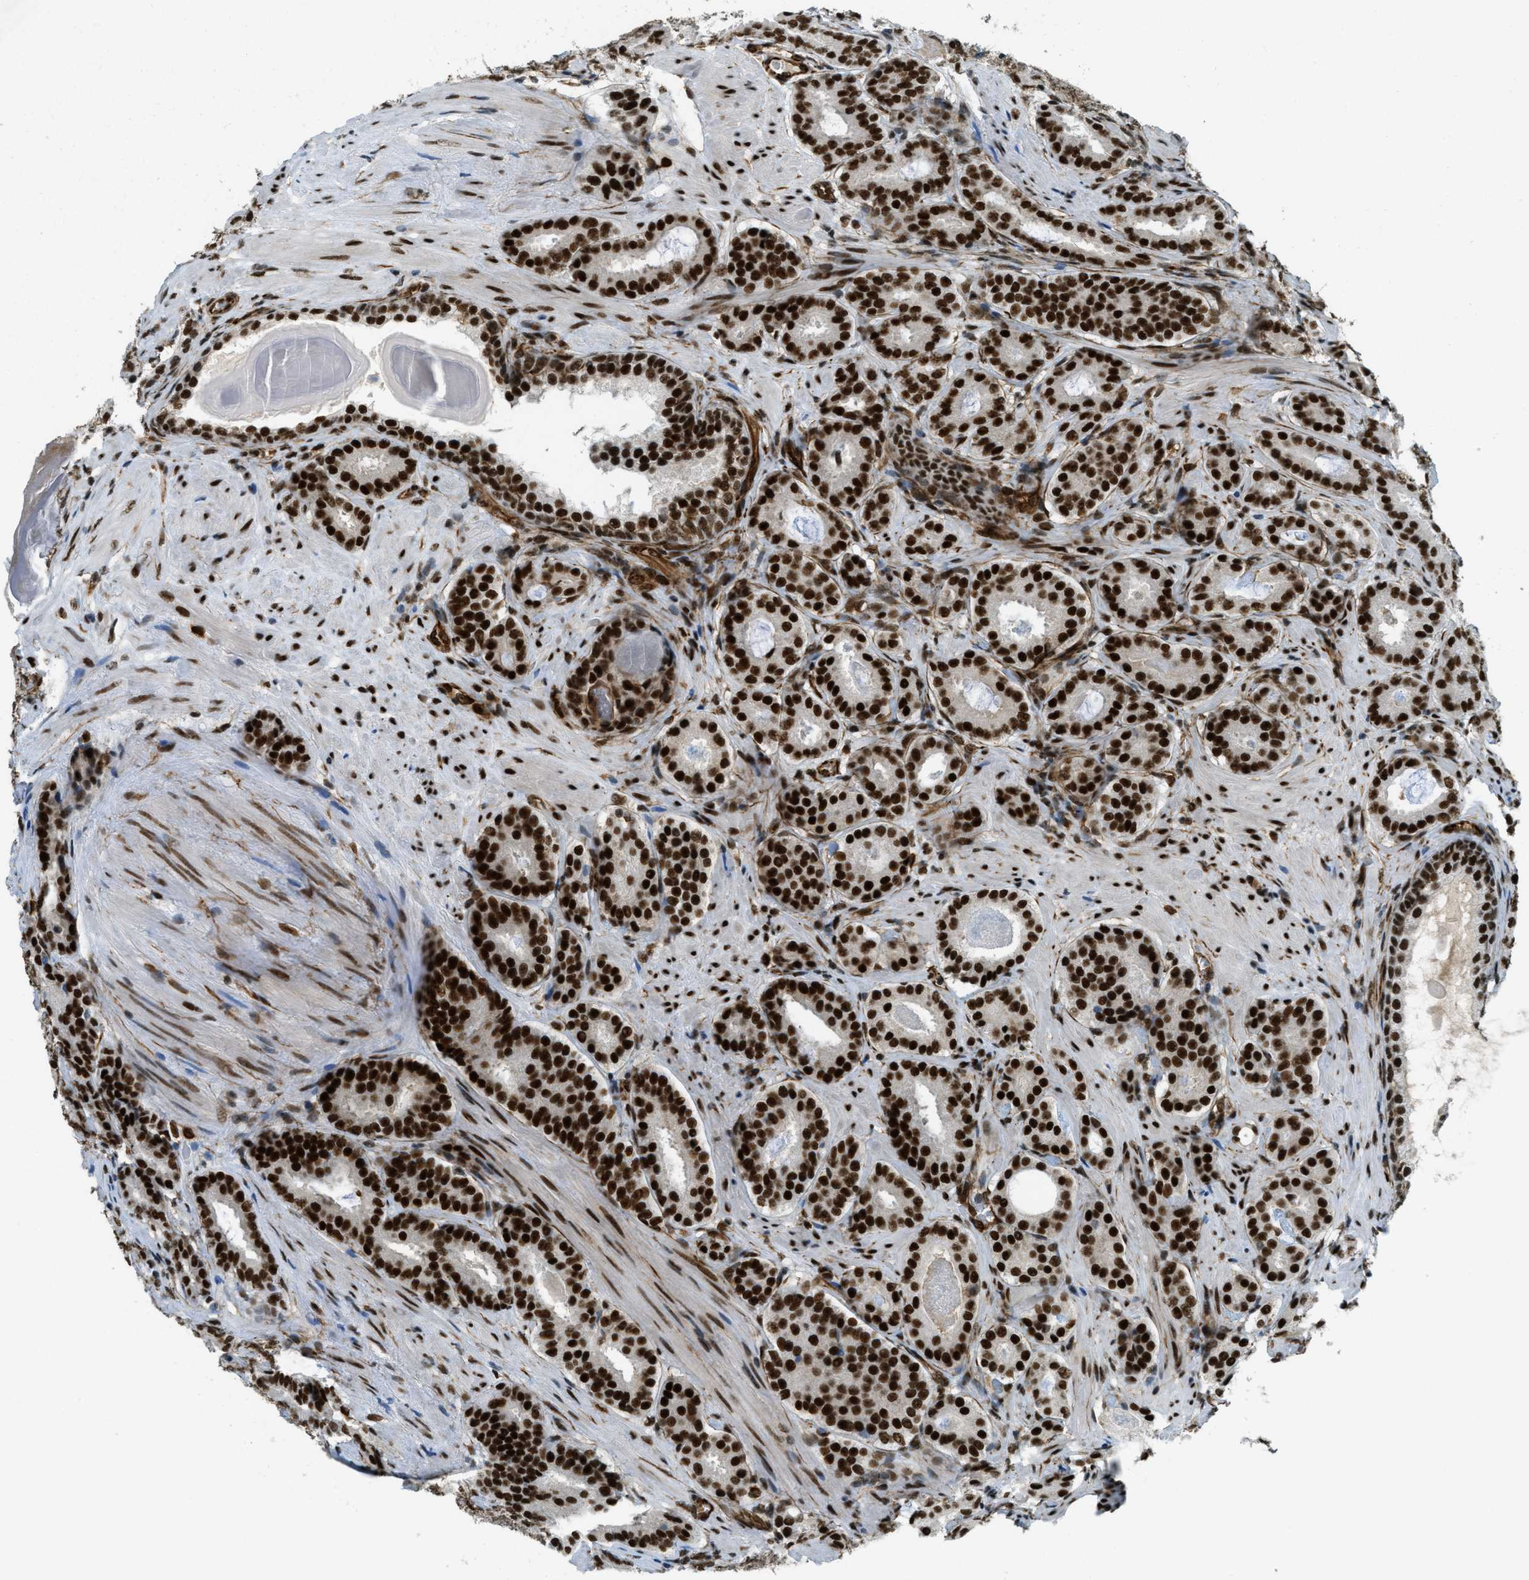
{"staining": {"intensity": "strong", "quantity": ">75%", "location": "nuclear"}, "tissue": "prostate cancer", "cell_type": "Tumor cells", "image_type": "cancer", "snomed": [{"axis": "morphology", "description": "Adenocarcinoma, Low grade"}, {"axis": "topography", "description": "Prostate"}], "caption": "This is a histology image of immunohistochemistry staining of prostate adenocarcinoma (low-grade), which shows strong expression in the nuclear of tumor cells.", "gene": "ZFR", "patient": {"sex": "male", "age": 69}}